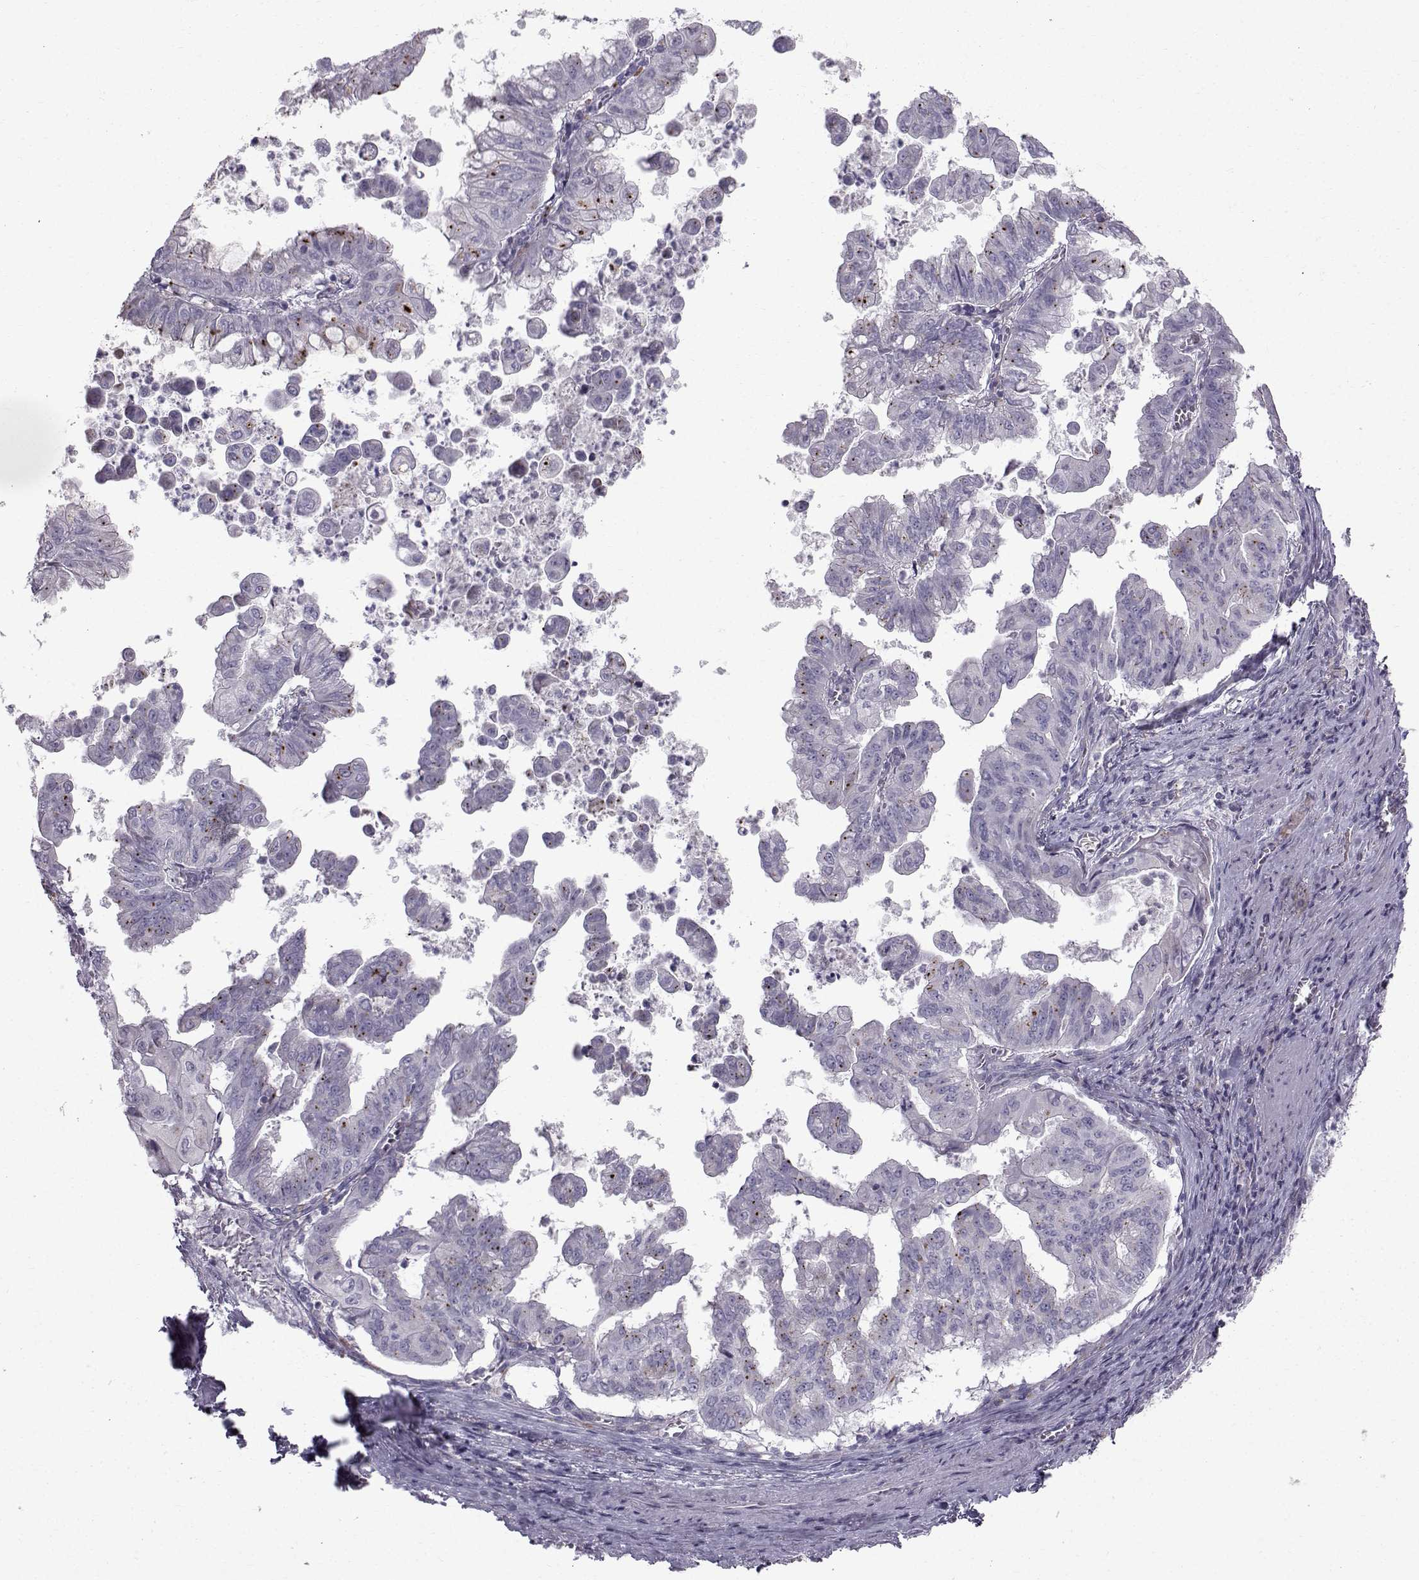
{"staining": {"intensity": "negative", "quantity": "none", "location": "none"}, "tissue": "stomach cancer", "cell_type": "Tumor cells", "image_type": "cancer", "snomed": [{"axis": "morphology", "description": "Adenocarcinoma, NOS"}, {"axis": "topography", "description": "Stomach, upper"}], "caption": "The photomicrograph shows no significant expression in tumor cells of stomach adenocarcinoma.", "gene": "CALCR", "patient": {"sex": "male", "age": 80}}